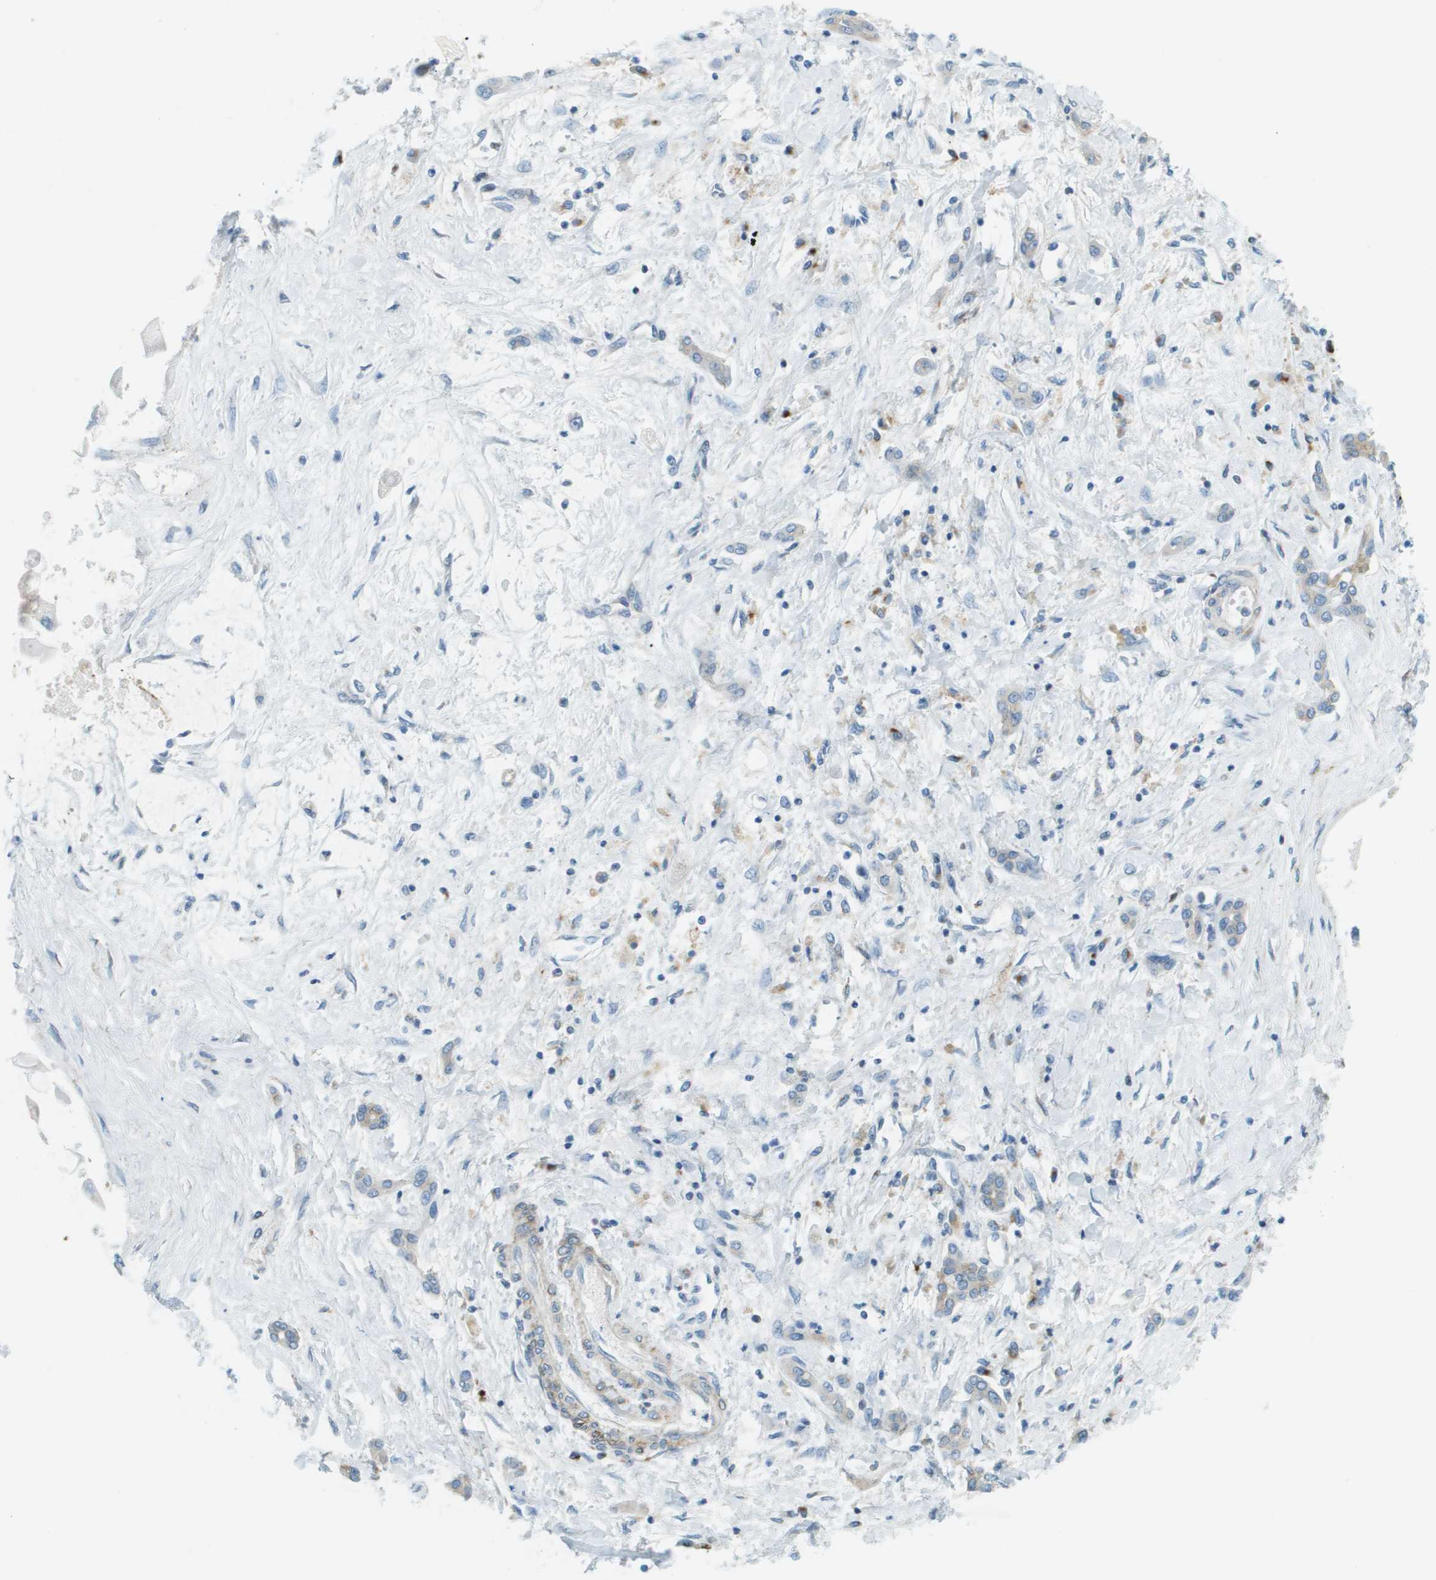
{"staining": {"intensity": "negative", "quantity": "none", "location": "none"}, "tissue": "liver cancer", "cell_type": "Tumor cells", "image_type": "cancer", "snomed": [{"axis": "morphology", "description": "Cholangiocarcinoma"}, {"axis": "topography", "description": "Liver"}], "caption": "There is no significant expression in tumor cells of liver cancer (cholangiocarcinoma).", "gene": "ACBD3", "patient": {"sex": "male", "age": 50}}